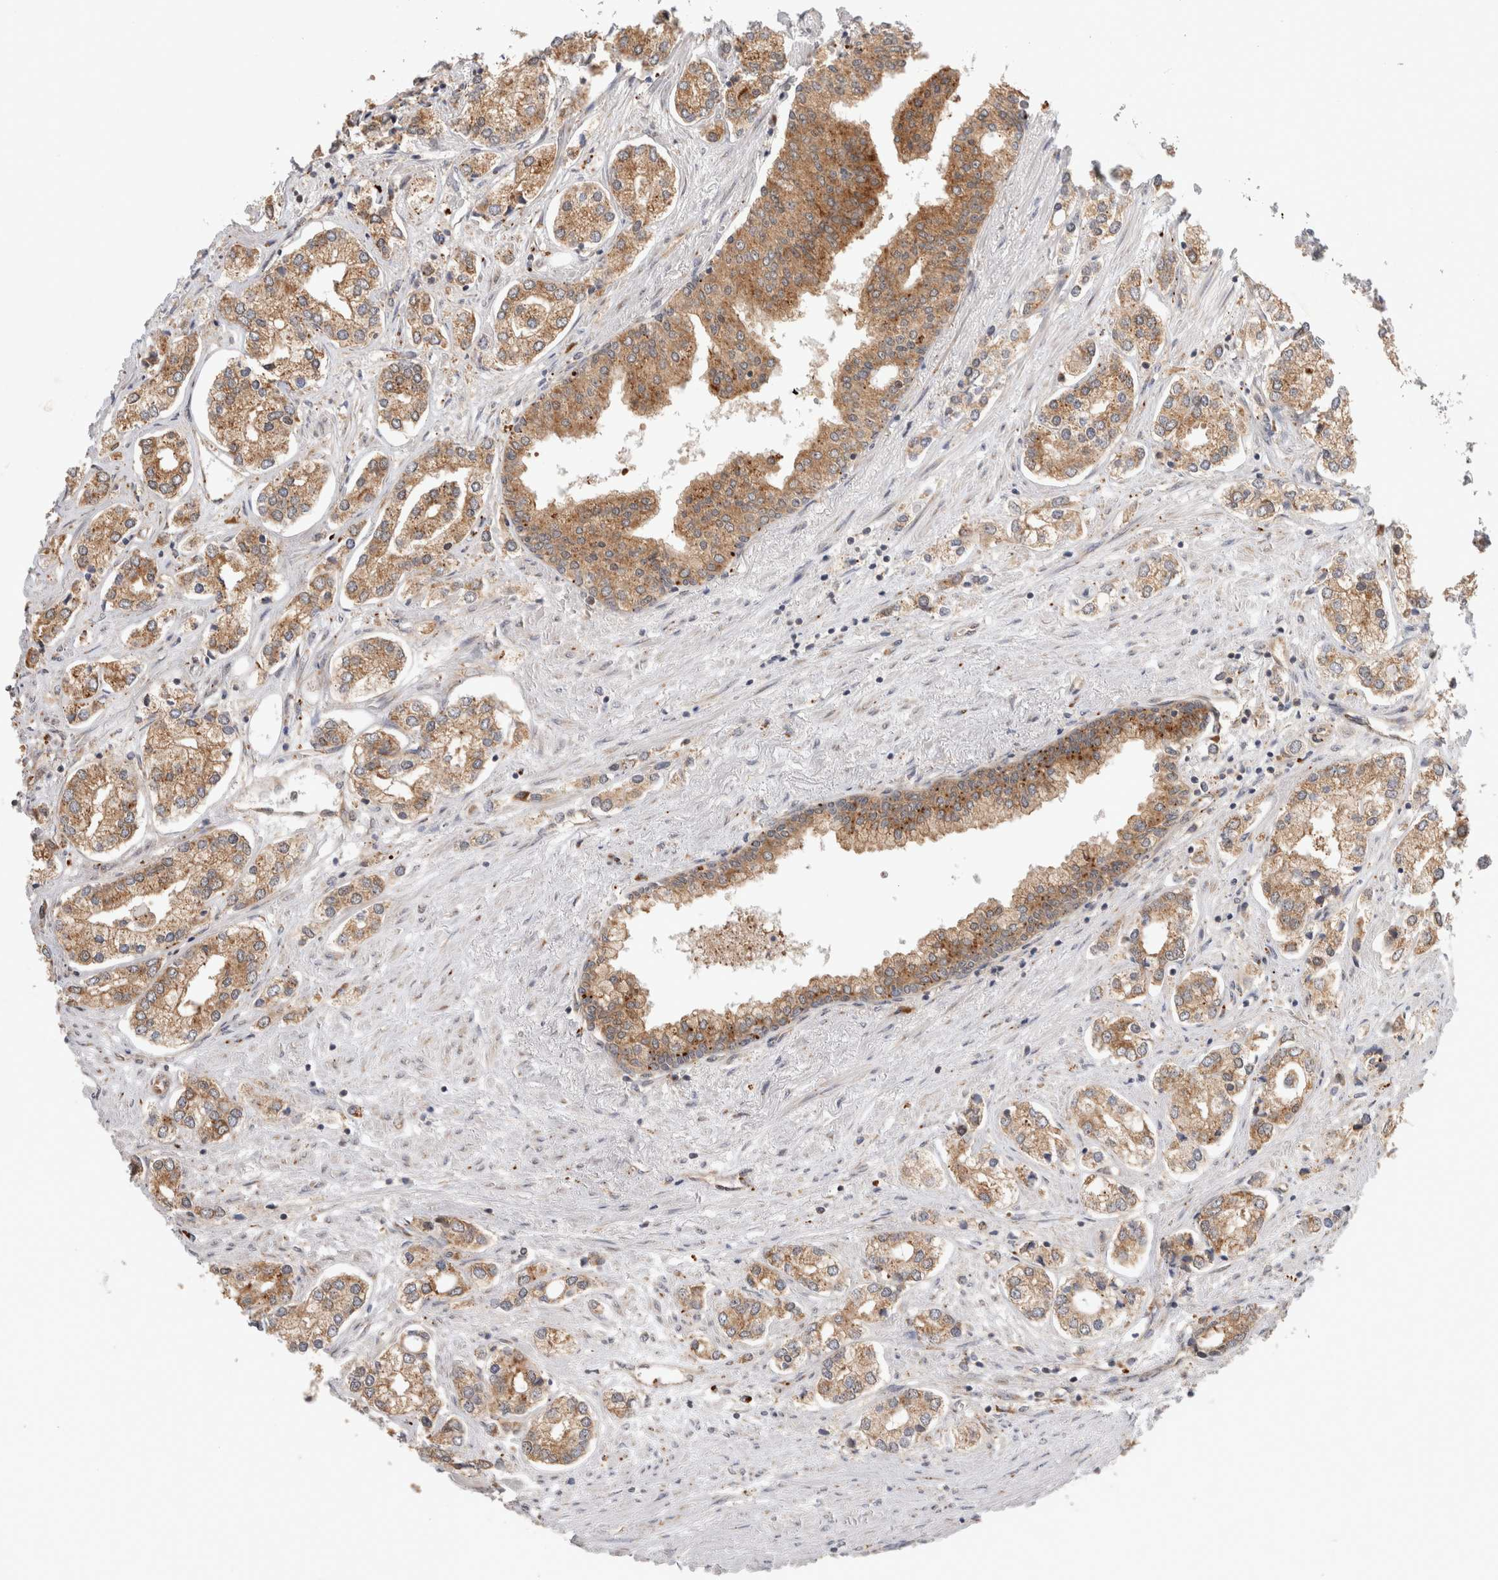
{"staining": {"intensity": "moderate", "quantity": ">75%", "location": "cytoplasmic/membranous"}, "tissue": "prostate cancer", "cell_type": "Tumor cells", "image_type": "cancer", "snomed": [{"axis": "morphology", "description": "Adenocarcinoma, High grade"}, {"axis": "topography", "description": "Prostate"}], "caption": "IHC photomicrograph of neoplastic tissue: prostate cancer stained using IHC shows medium levels of moderate protein expression localized specifically in the cytoplasmic/membranous of tumor cells, appearing as a cytoplasmic/membranous brown color.", "gene": "ACTL9", "patient": {"sex": "male", "age": 66}}